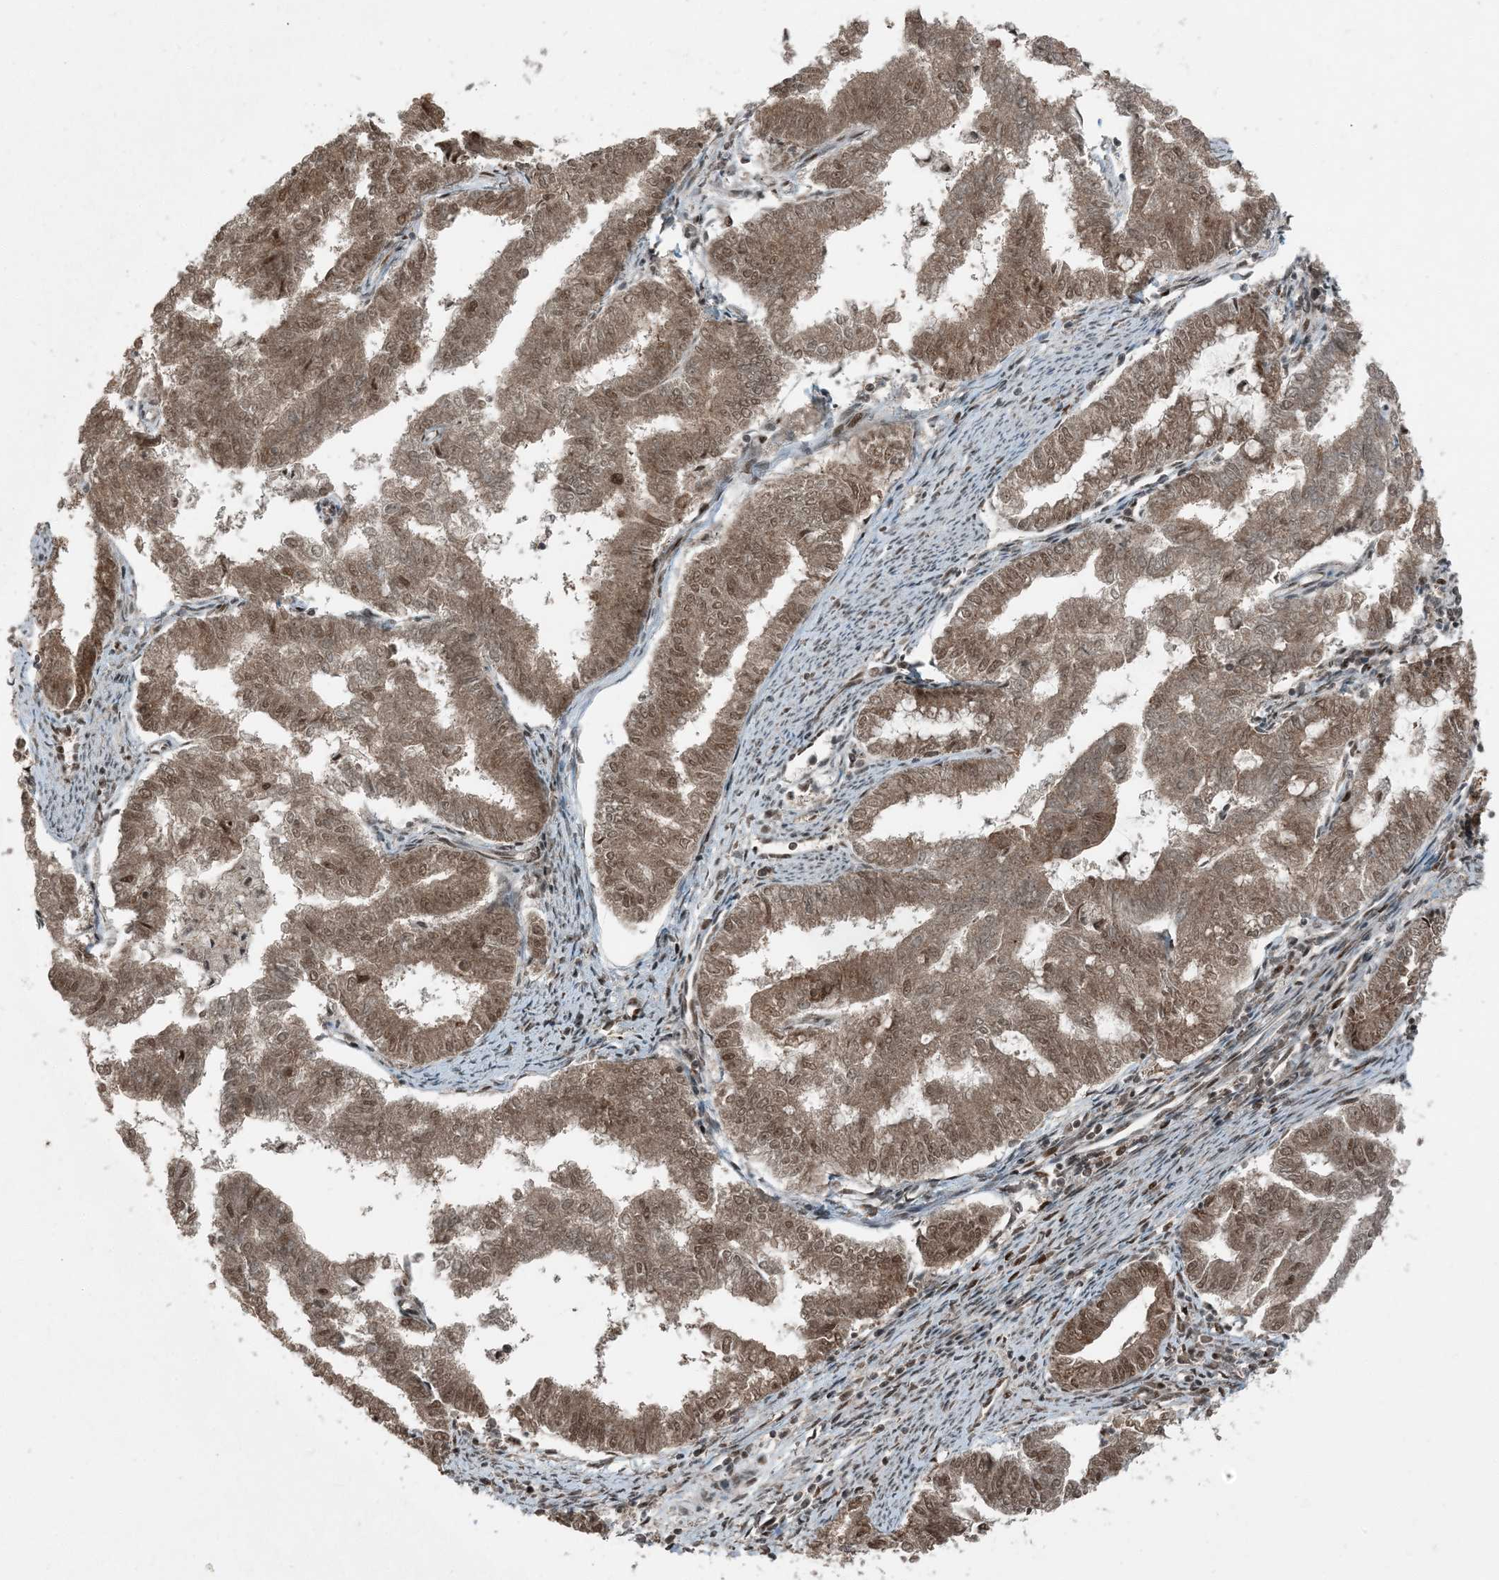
{"staining": {"intensity": "moderate", "quantity": ">75%", "location": "cytoplasmic/membranous,nuclear"}, "tissue": "endometrial cancer", "cell_type": "Tumor cells", "image_type": "cancer", "snomed": [{"axis": "morphology", "description": "Adenocarcinoma, NOS"}, {"axis": "topography", "description": "Endometrium"}], "caption": "This is a histology image of immunohistochemistry (IHC) staining of adenocarcinoma (endometrial), which shows moderate expression in the cytoplasmic/membranous and nuclear of tumor cells.", "gene": "TRAPPC12", "patient": {"sex": "female", "age": 79}}